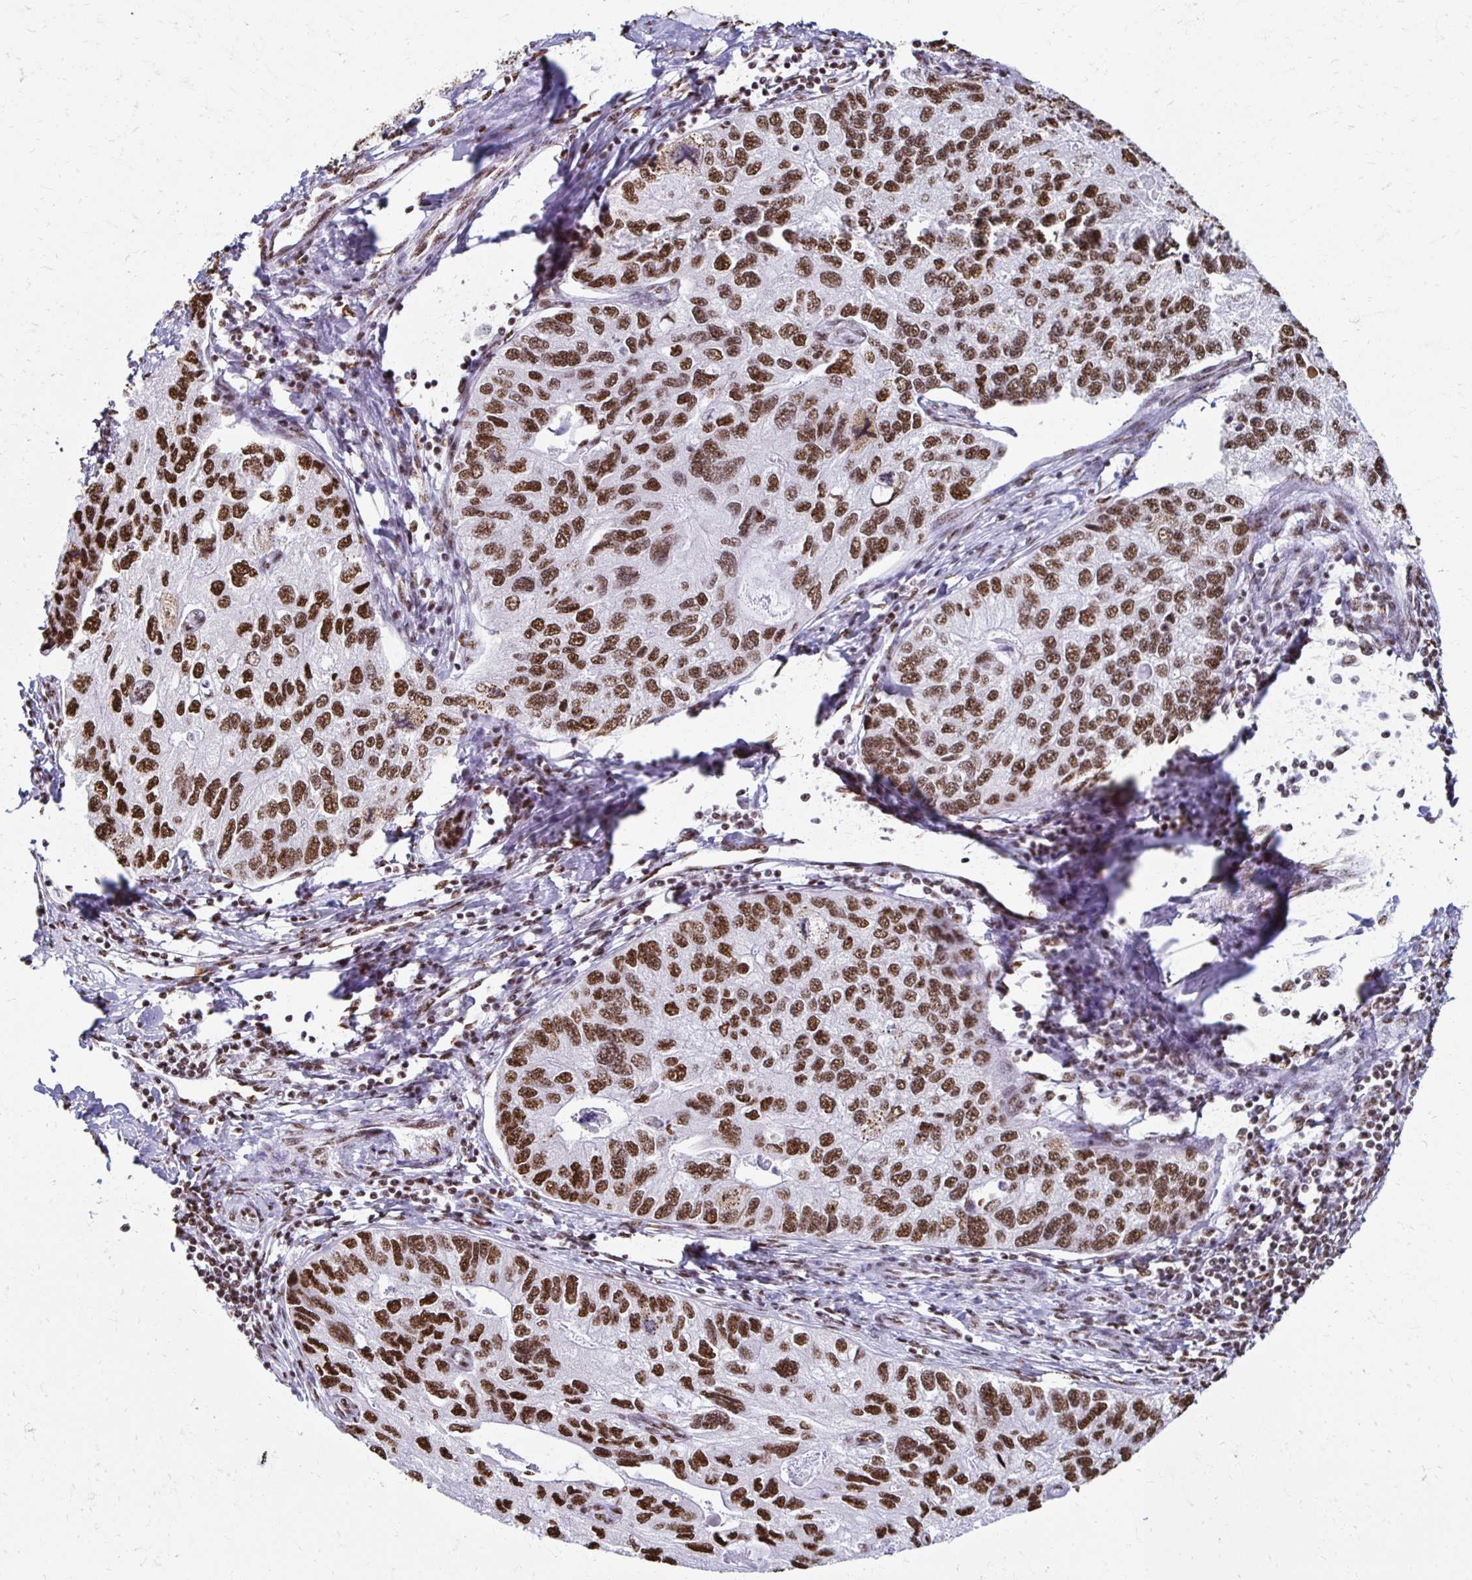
{"staining": {"intensity": "moderate", "quantity": ">75%", "location": "nuclear"}, "tissue": "endometrial cancer", "cell_type": "Tumor cells", "image_type": "cancer", "snomed": [{"axis": "morphology", "description": "Carcinoma, NOS"}, {"axis": "topography", "description": "Uterus"}], "caption": "Tumor cells display moderate nuclear staining in approximately >75% of cells in endometrial cancer (carcinoma). Ihc stains the protein of interest in brown and the nuclei are stained blue.", "gene": "NONO", "patient": {"sex": "female", "age": 76}}